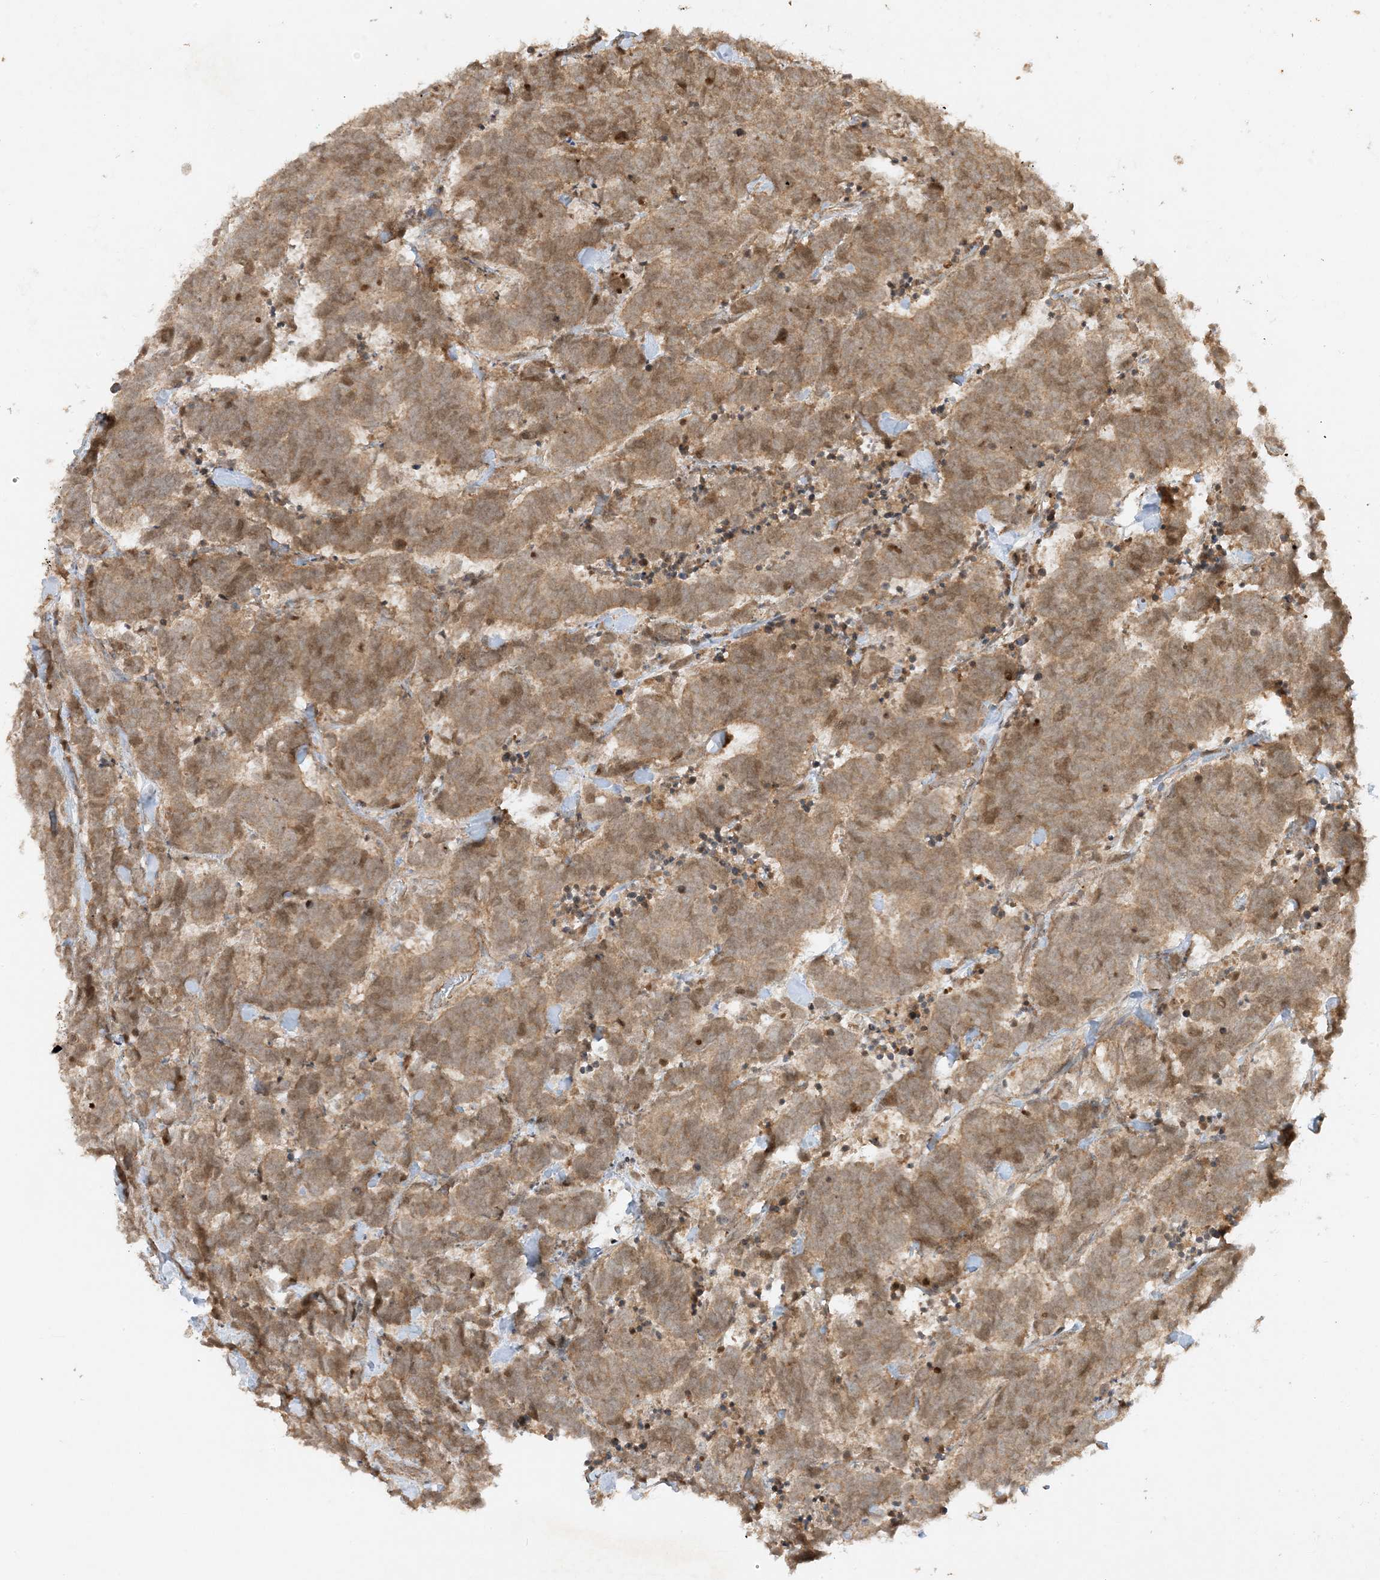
{"staining": {"intensity": "moderate", "quantity": ">75%", "location": "cytoplasmic/membranous"}, "tissue": "carcinoid", "cell_type": "Tumor cells", "image_type": "cancer", "snomed": [{"axis": "morphology", "description": "Carcinoma, NOS"}, {"axis": "morphology", "description": "Carcinoid, malignant, NOS"}, {"axis": "topography", "description": "Urinary bladder"}], "caption": "Tumor cells demonstrate medium levels of moderate cytoplasmic/membranous staining in about >75% of cells in carcinoid.", "gene": "XRN1", "patient": {"sex": "male", "age": 57}}